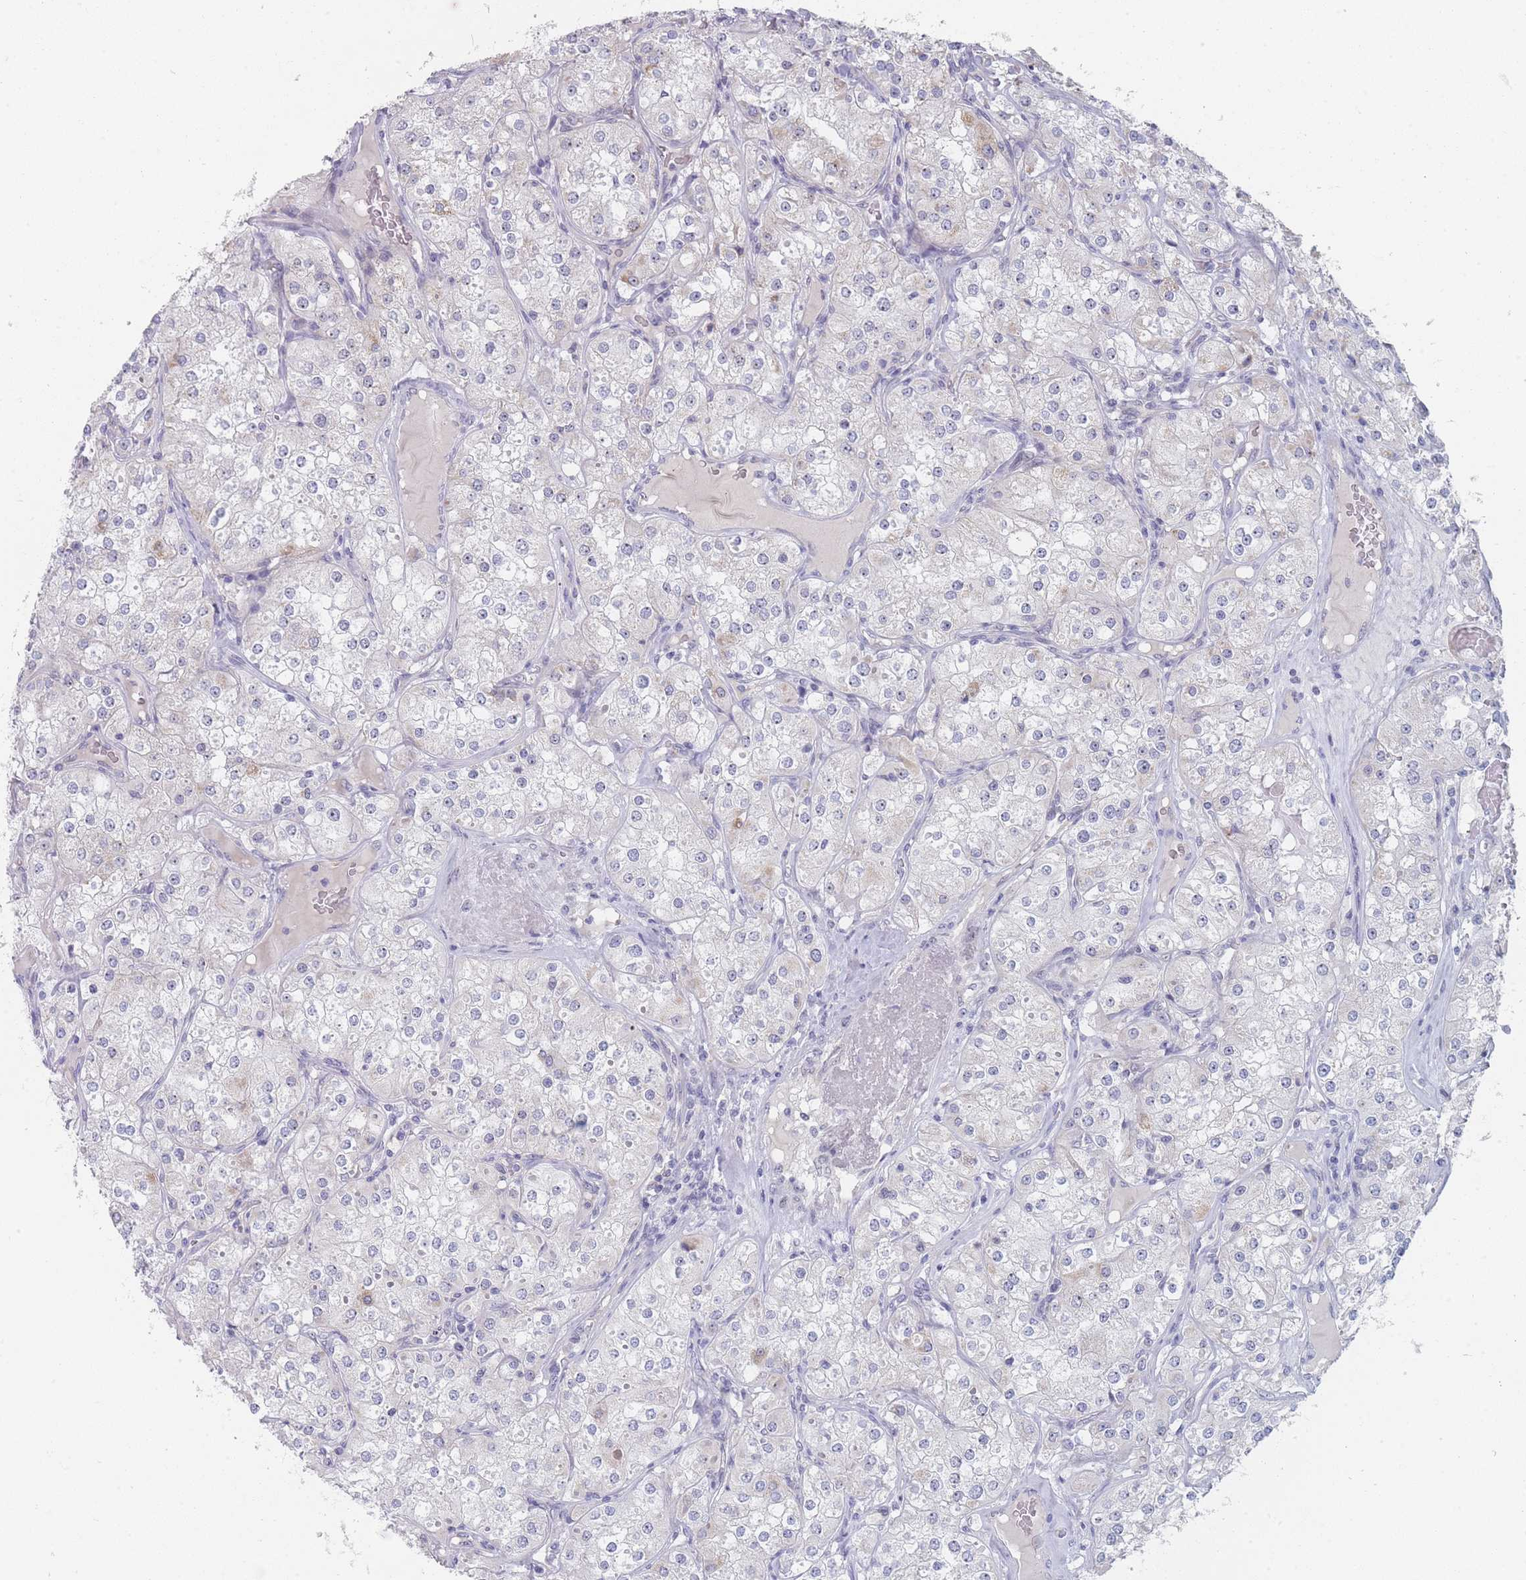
{"staining": {"intensity": "negative", "quantity": "none", "location": "none"}, "tissue": "renal cancer", "cell_type": "Tumor cells", "image_type": "cancer", "snomed": [{"axis": "morphology", "description": "Adenocarcinoma, NOS"}, {"axis": "topography", "description": "Kidney"}], "caption": "High magnification brightfield microscopy of renal adenocarcinoma stained with DAB (brown) and counterstained with hematoxylin (blue): tumor cells show no significant positivity.", "gene": "RNF8", "patient": {"sex": "male", "age": 77}}